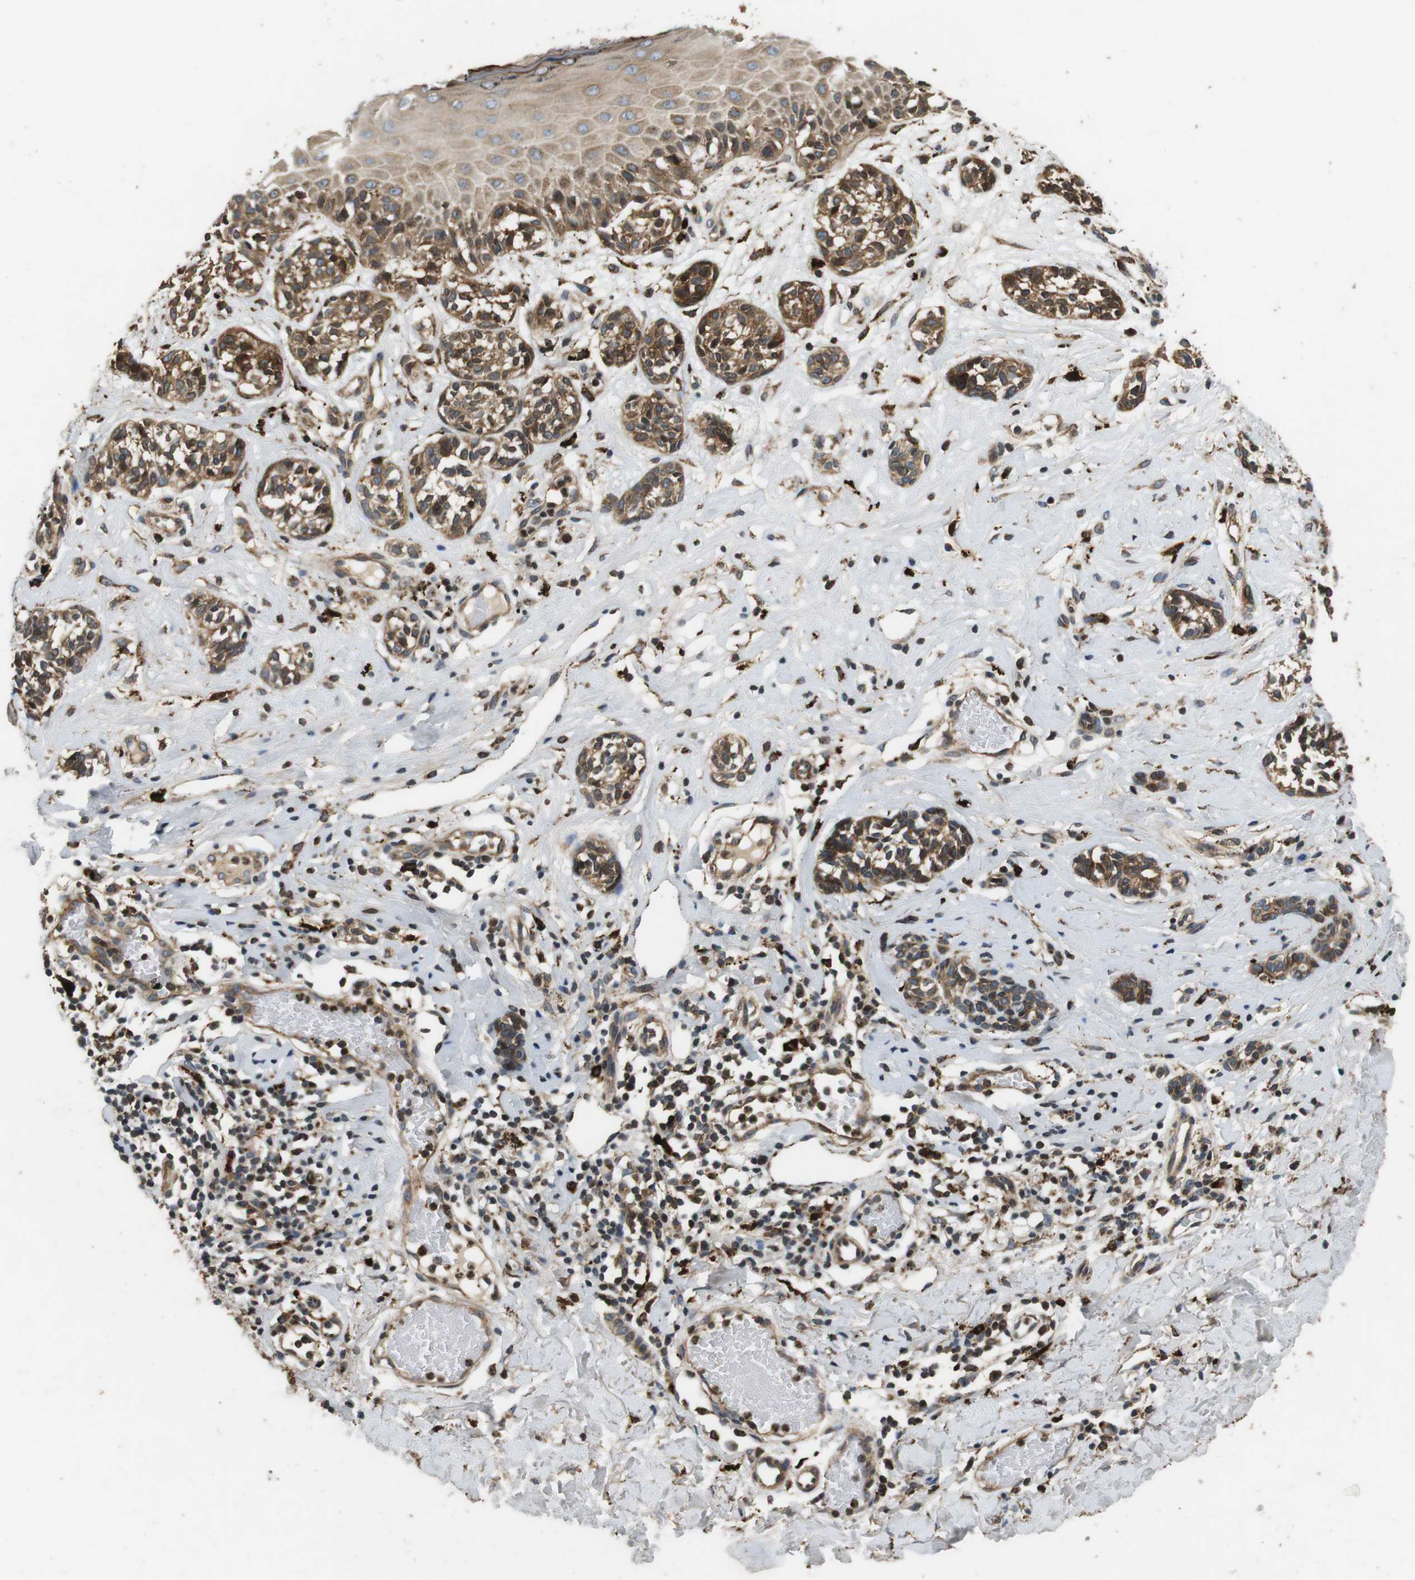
{"staining": {"intensity": "moderate", "quantity": ">75%", "location": "cytoplasmic/membranous"}, "tissue": "melanoma", "cell_type": "Tumor cells", "image_type": "cancer", "snomed": [{"axis": "morphology", "description": "Malignant melanoma, NOS"}, {"axis": "topography", "description": "Skin"}], "caption": "Malignant melanoma stained for a protein shows moderate cytoplasmic/membranous positivity in tumor cells. The protein is shown in brown color, while the nuclei are stained blue.", "gene": "TXNRD1", "patient": {"sex": "male", "age": 64}}